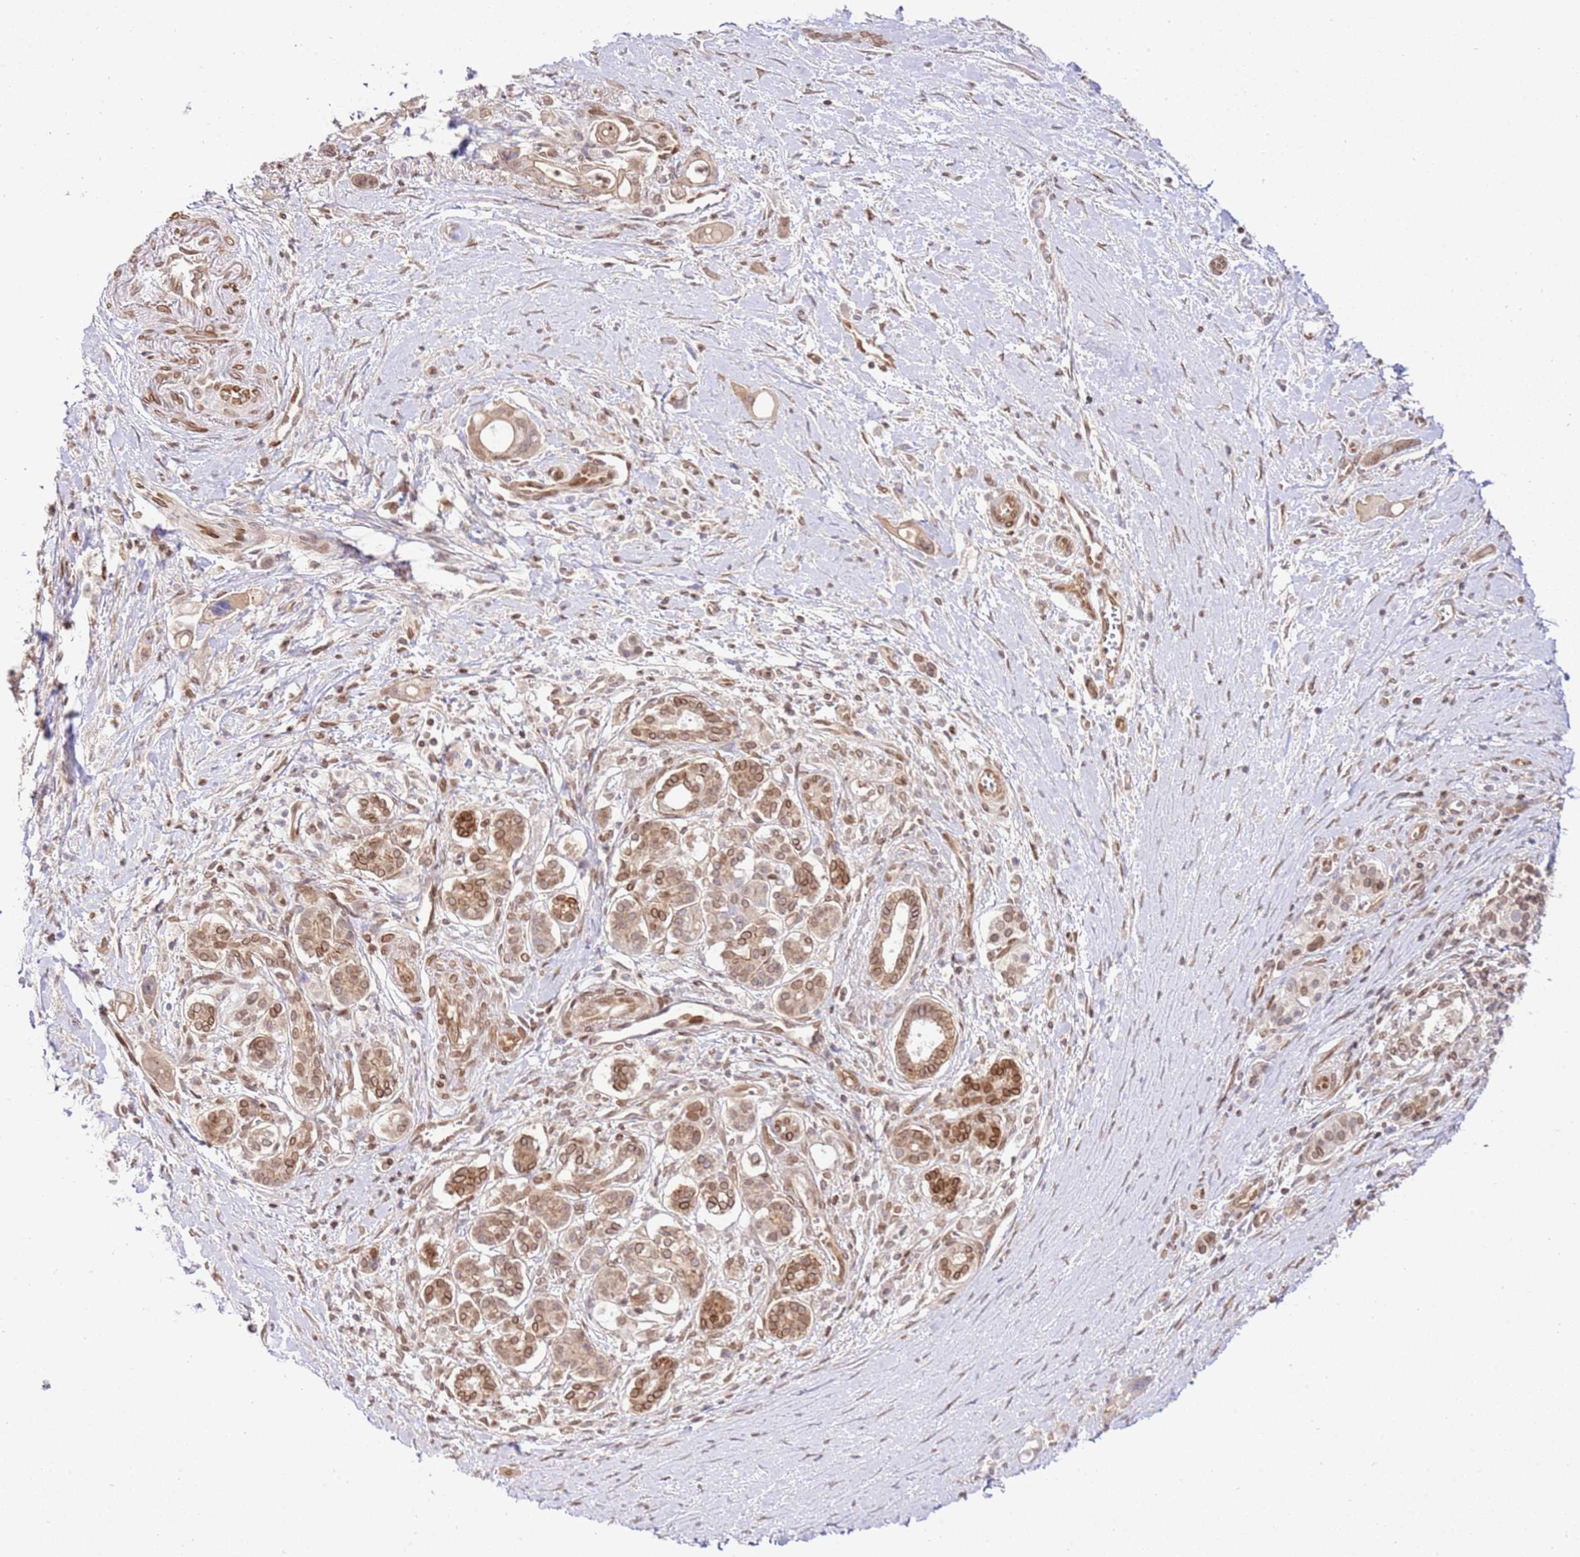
{"staining": {"intensity": "weak", "quantity": ">75%", "location": "cytoplasmic/membranous"}, "tissue": "pancreatic cancer", "cell_type": "Tumor cells", "image_type": "cancer", "snomed": [{"axis": "morphology", "description": "Adenocarcinoma, NOS"}, {"axis": "topography", "description": "Pancreas"}], "caption": "Immunohistochemical staining of pancreatic adenocarcinoma shows weak cytoplasmic/membranous protein positivity in about >75% of tumor cells.", "gene": "TRIM37", "patient": {"sex": "male", "age": 68}}